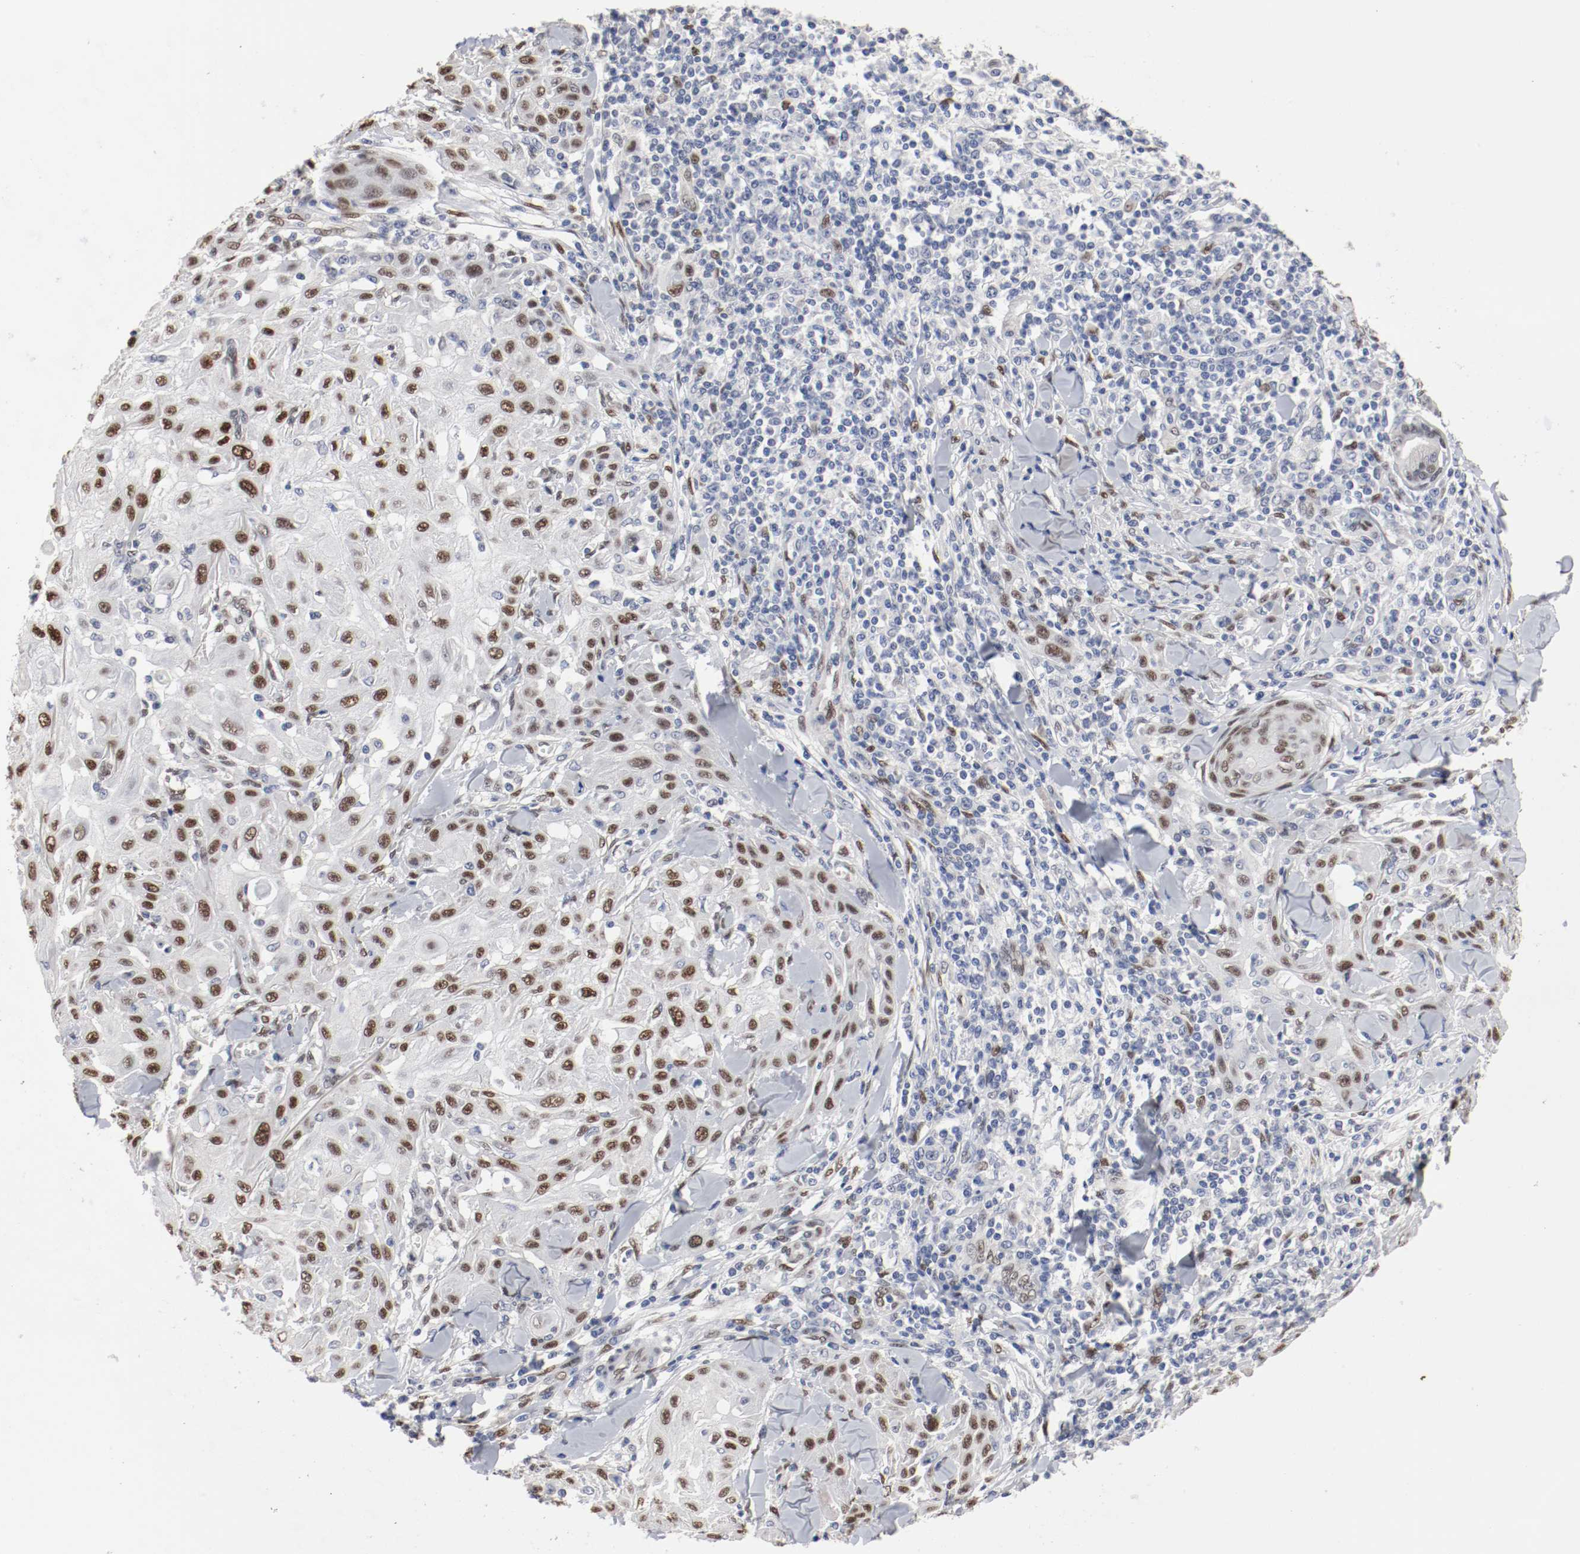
{"staining": {"intensity": "strong", "quantity": ">75%", "location": "nuclear"}, "tissue": "skin cancer", "cell_type": "Tumor cells", "image_type": "cancer", "snomed": [{"axis": "morphology", "description": "Squamous cell carcinoma, NOS"}, {"axis": "topography", "description": "Skin"}], "caption": "IHC histopathology image of neoplastic tissue: skin cancer stained using IHC exhibits high levels of strong protein expression localized specifically in the nuclear of tumor cells, appearing as a nuclear brown color.", "gene": "FOSL2", "patient": {"sex": "male", "age": 24}}